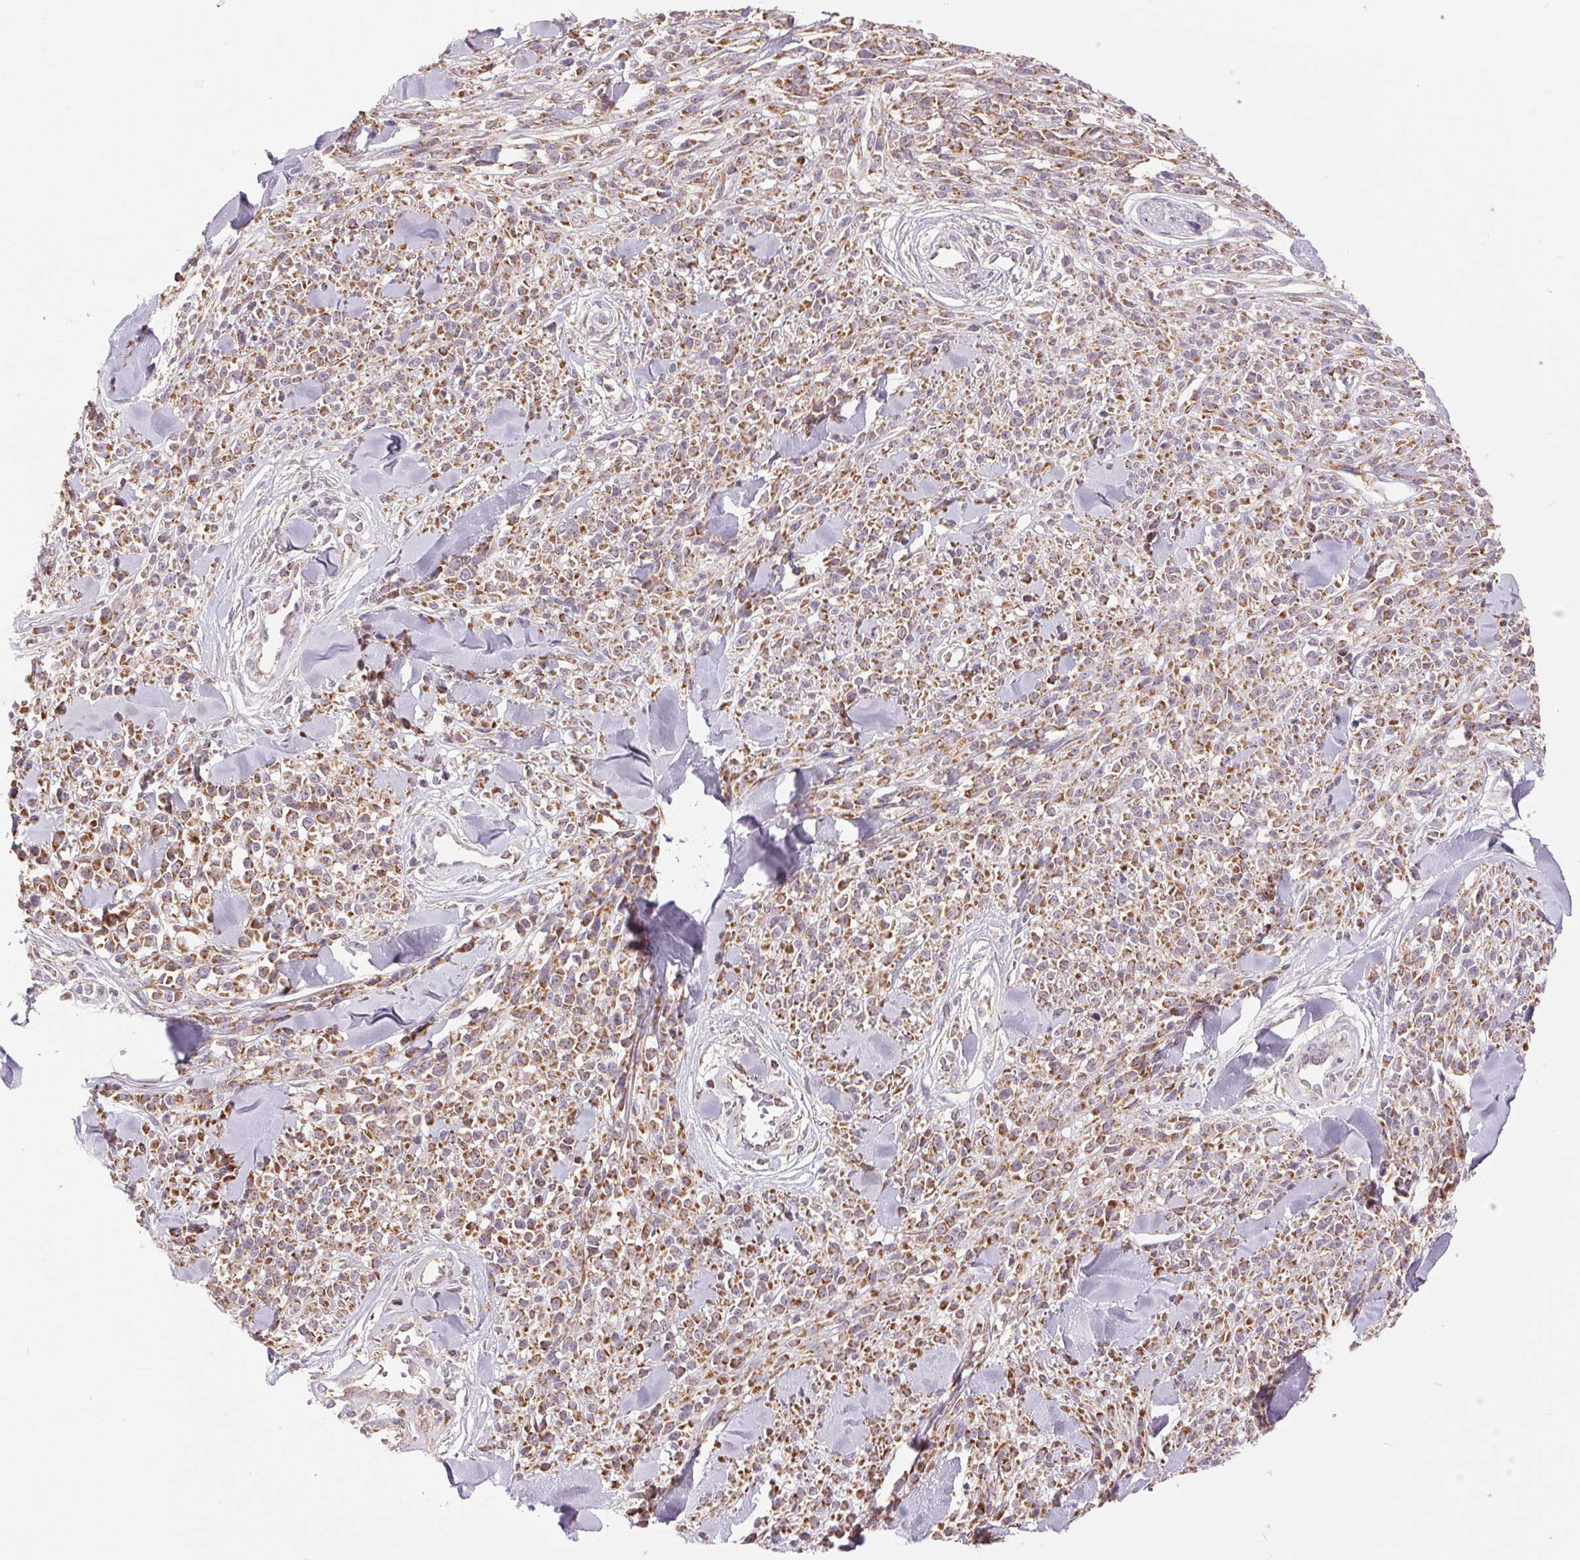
{"staining": {"intensity": "moderate", "quantity": ">75%", "location": "cytoplasmic/membranous"}, "tissue": "melanoma", "cell_type": "Tumor cells", "image_type": "cancer", "snomed": [{"axis": "morphology", "description": "Malignant melanoma, NOS"}, {"axis": "topography", "description": "Skin"}, {"axis": "topography", "description": "Skin of trunk"}], "caption": "Protein staining demonstrates moderate cytoplasmic/membranous staining in about >75% of tumor cells in melanoma.", "gene": "DGUOK", "patient": {"sex": "male", "age": 74}}